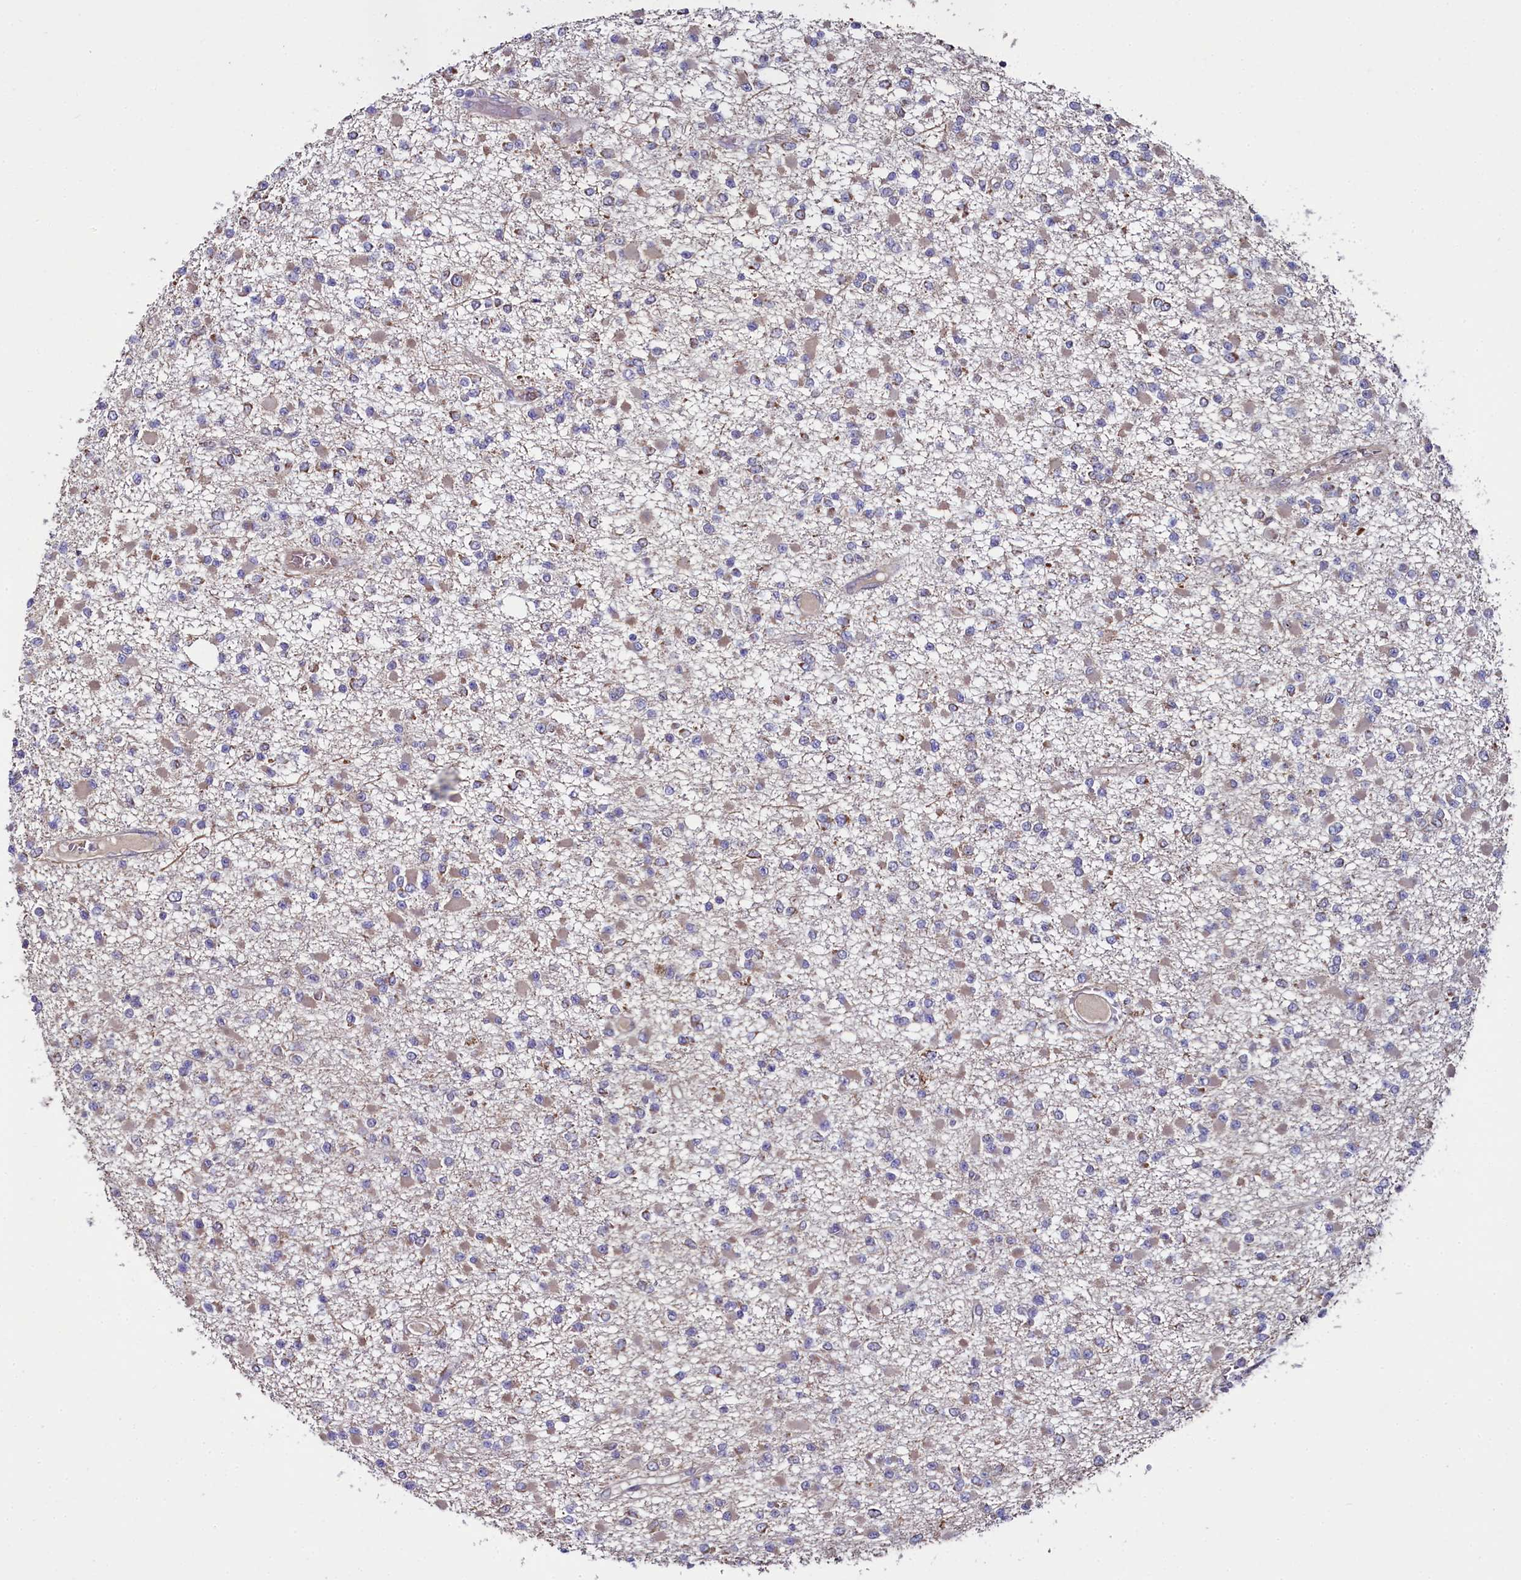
{"staining": {"intensity": "weak", "quantity": "<25%", "location": "cytoplasmic/membranous"}, "tissue": "glioma", "cell_type": "Tumor cells", "image_type": "cancer", "snomed": [{"axis": "morphology", "description": "Glioma, malignant, Low grade"}, {"axis": "topography", "description": "Brain"}], "caption": "DAB immunohistochemical staining of human glioma exhibits no significant expression in tumor cells.", "gene": "MRPL57", "patient": {"sex": "female", "age": 22}}